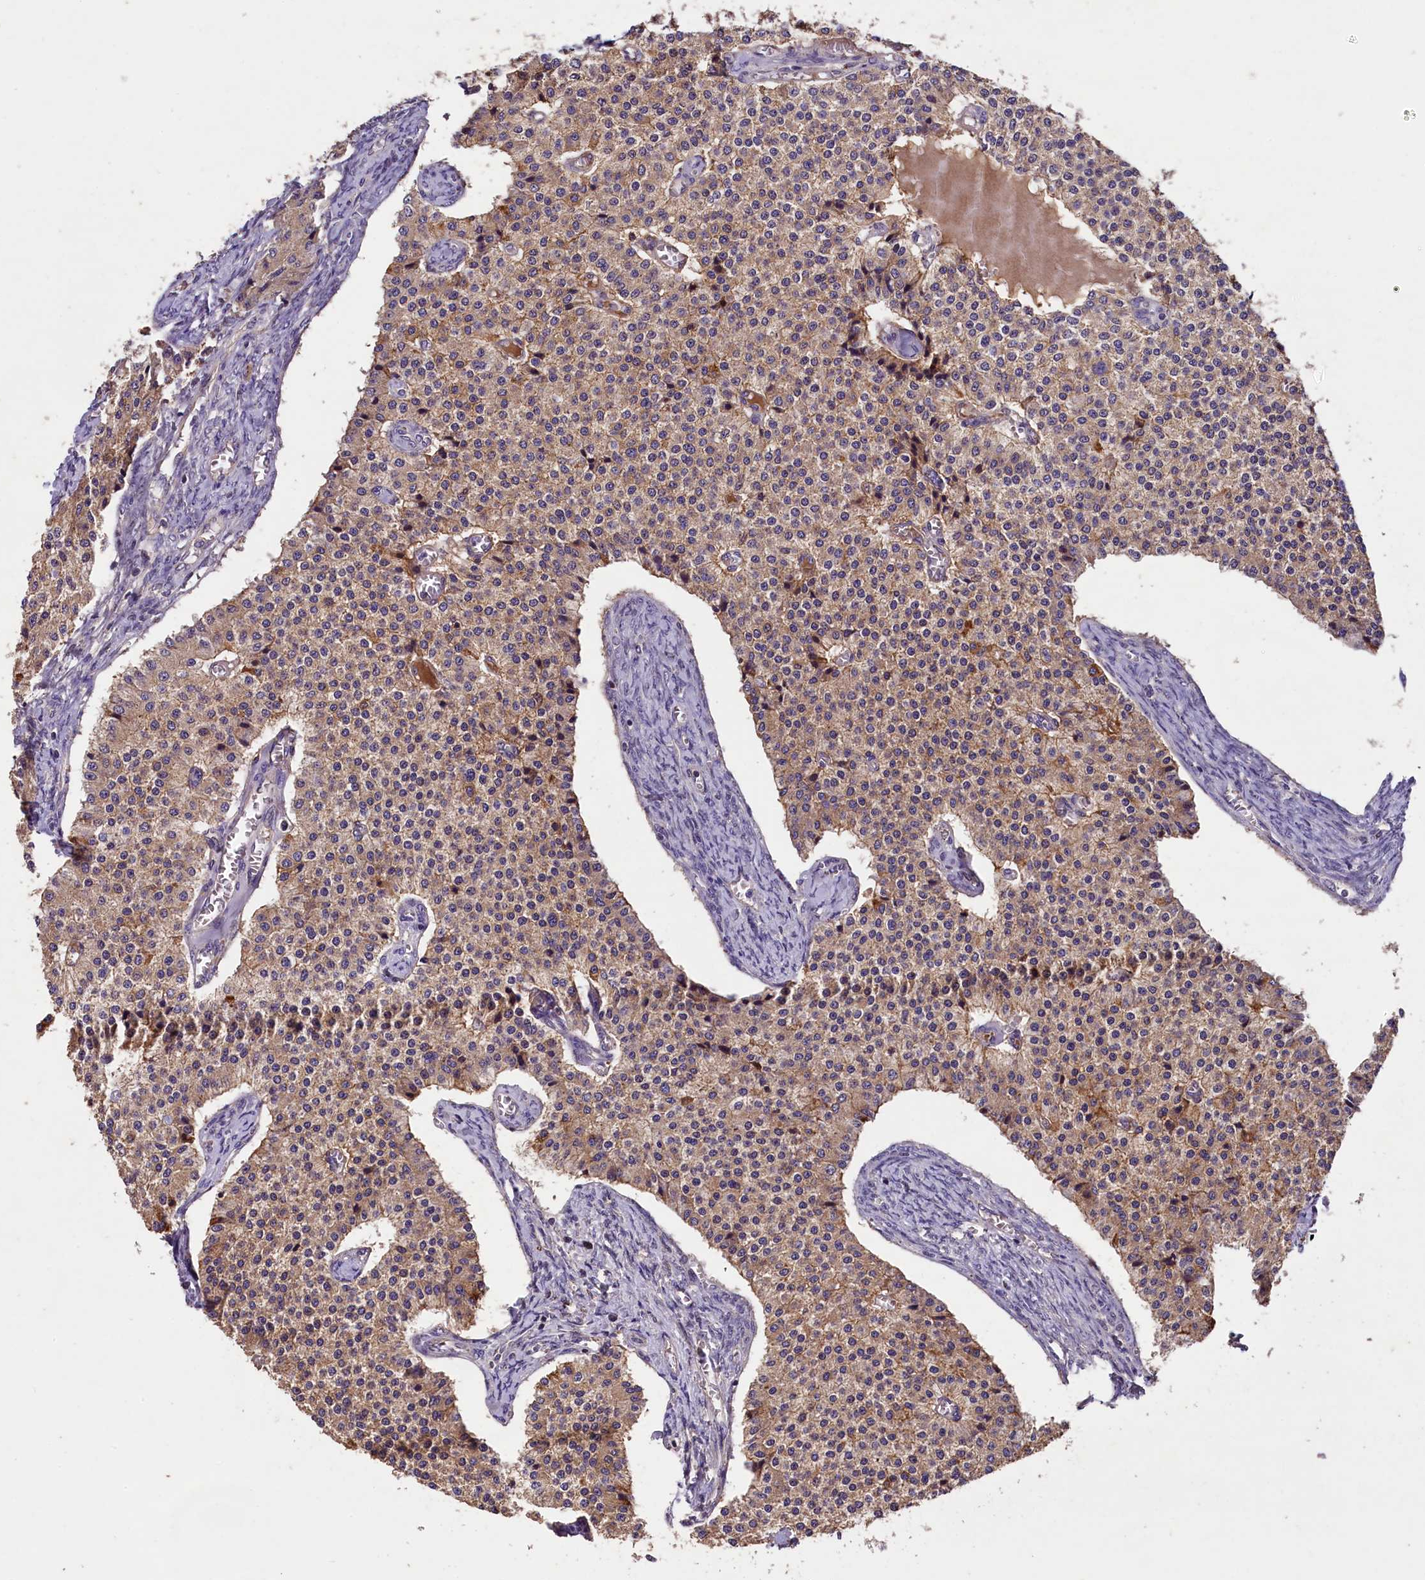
{"staining": {"intensity": "weak", "quantity": ">75%", "location": "cytoplasmic/membranous"}, "tissue": "carcinoid", "cell_type": "Tumor cells", "image_type": "cancer", "snomed": [{"axis": "morphology", "description": "Carcinoid, malignant, NOS"}, {"axis": "topography", "description": "Colon"}], "caption": "Weak cytoplasmic/membranous staining is seen in about >75% of tumor cells in carcinoid (malignant).", "gene": "PLXNB1", "patient": {"sex": "female", "age": 52}}